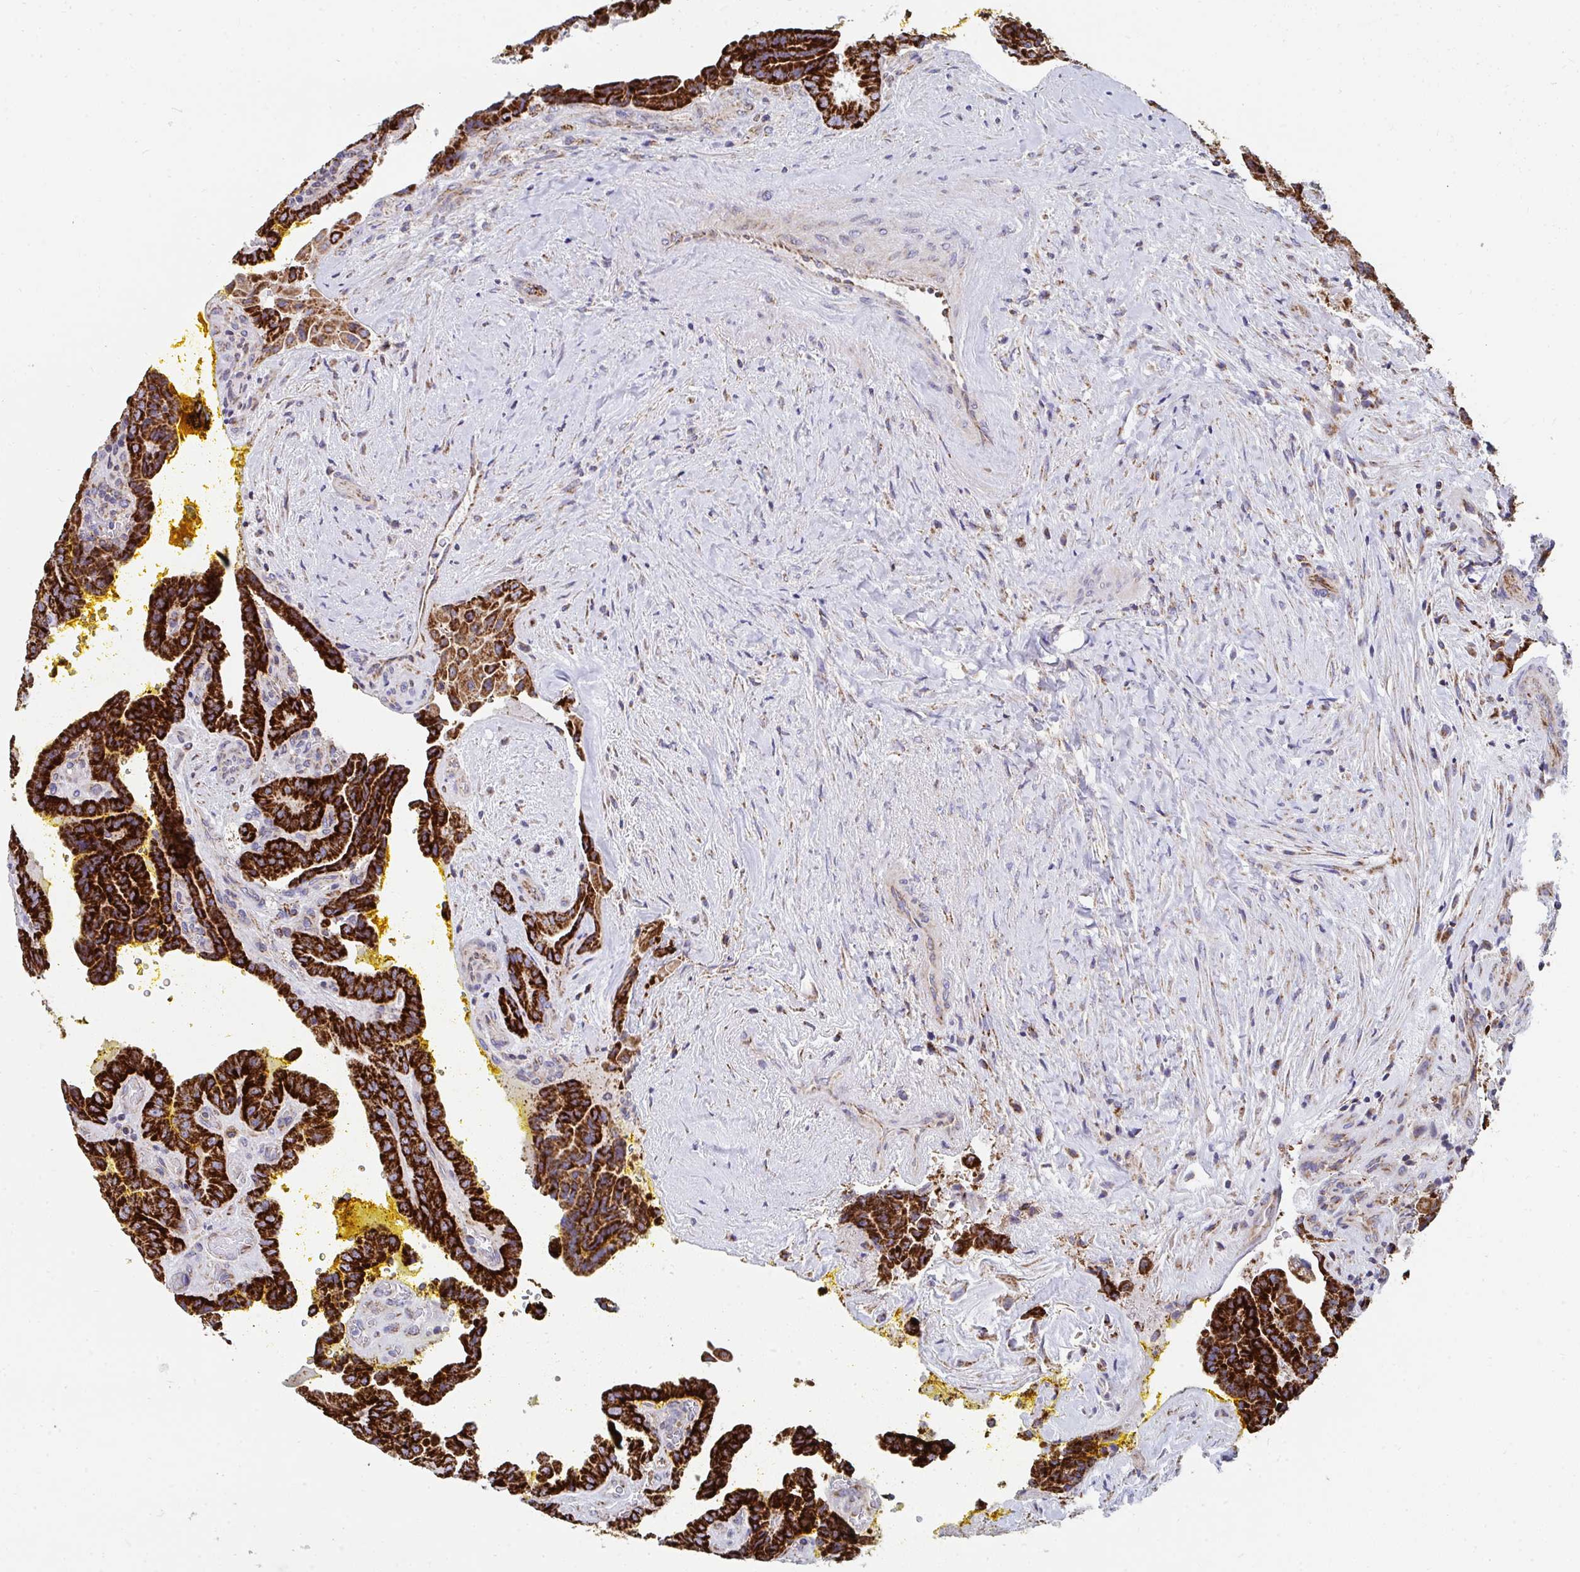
{"staining": {"intensity": "strong", "quantity": ">75%", "location": "cytoplasmic/membranous"}, "tissue": "thyroid cancer", "cell_type": "Tumor cells", "image_type": "cancer", "snomed": [{"axis": "morphology", "description": "Papillary adenocarcinoma, NOS"}, {"axis": "topography", "description": "Thyroid gland"}], "caption": "The micrograph demonstrates immunohistochemical staining of thyroid cancer (papillary adenocarcinoma). There is strong cytoplasmic/membranous staining is identified in approximately >75% of tumor cells. Nuclei are stained in blue.", "gene": "PC", "patient": {"sex": "male", "age": 87}}